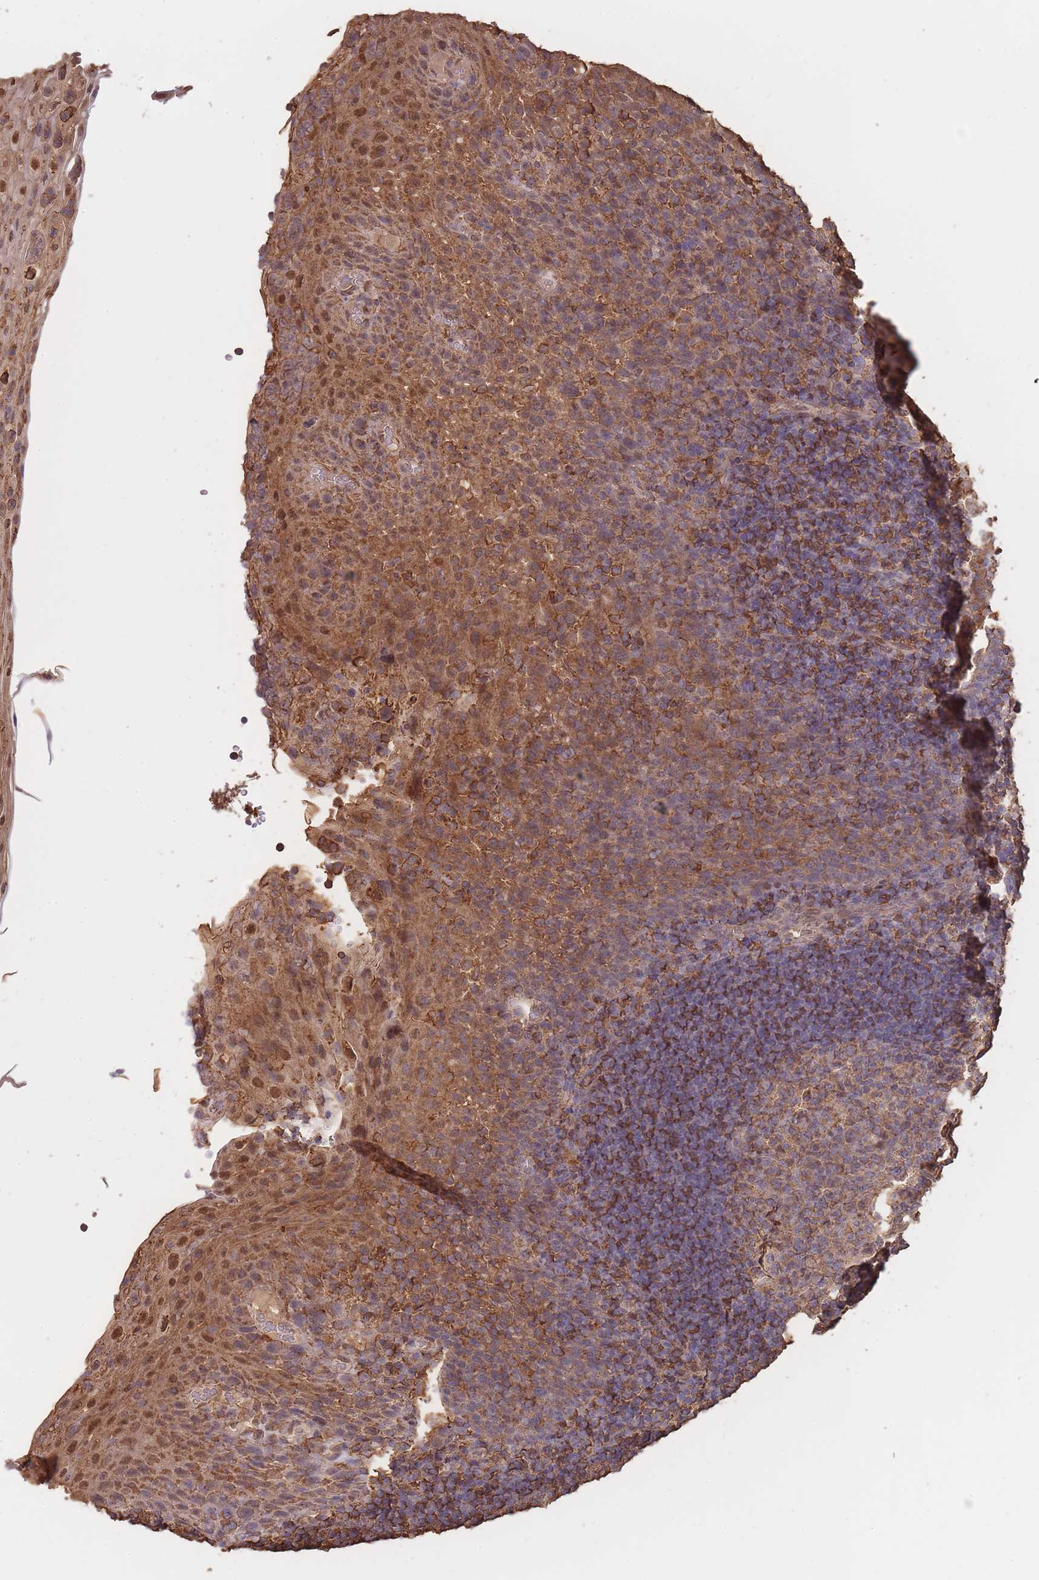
{"staining": {"intensity": "moderate", "quantity": ">75%", "location": "cytoplasmic/membranous"}, "tissue": "tonsil", "cell_type": "Germinal center cells", "image_type": "normal", "snomed": [{"axis": "morphology", "description": "Normal tissue, NOS"}, {"axis": "topography", "description": "Tonsil"}], "caption": "Tonsil stained with immunohistochemistry (IHC) exhibits moderate cytoplasmic/membranous staining in about >75% of germinal center cells.", "gene": "METRN", "patient": {"sex": "male", "age": 17}}